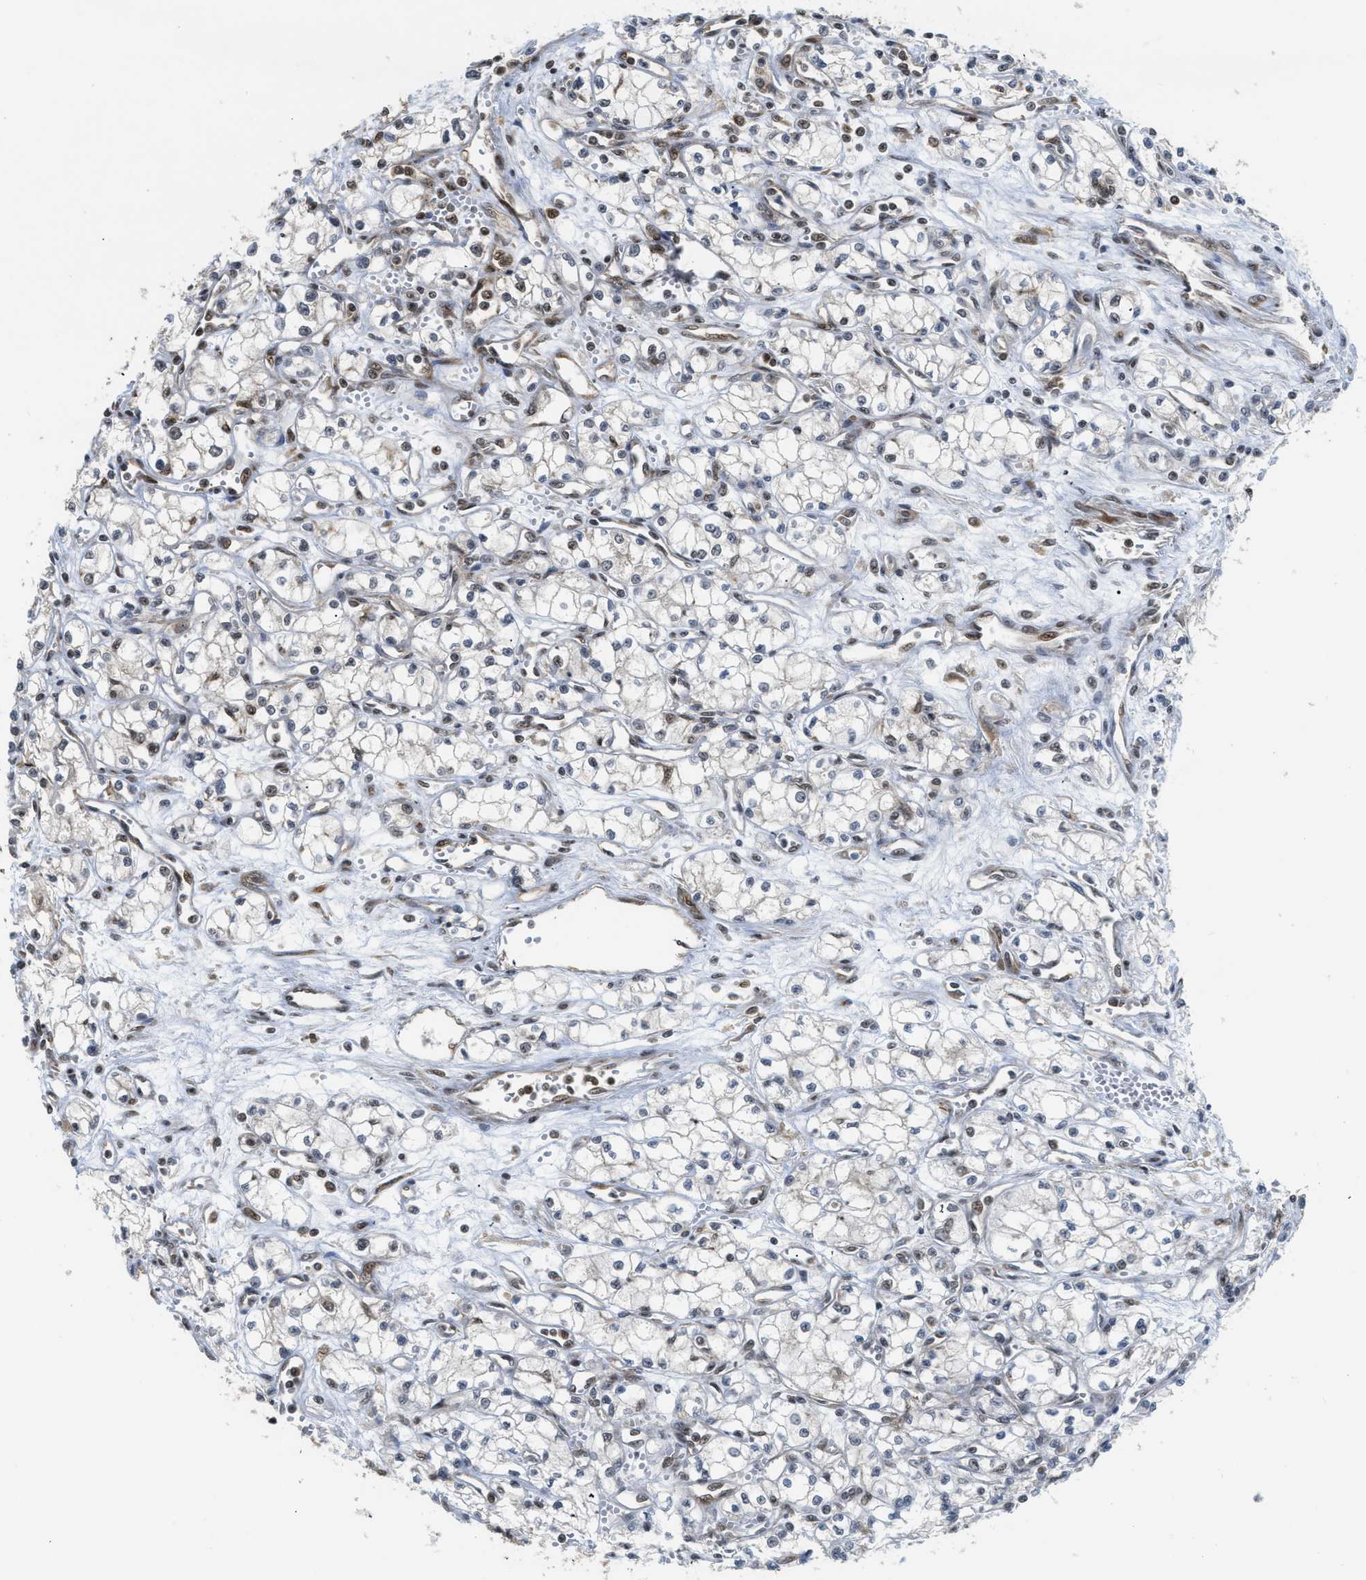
{"staining": {"intensity": "moderate", "quantity": "<25%", "location": "nuclear"}, "tissue": "renal cancer", "cell_type": "Tumor cells", "image_type": "cancer", "snomed": [{"axis": "morphology", "description": "Normal tissue, NOS"}, {"axis": "morphology", "description": "Adenocarcinoma, NOS"}, {"axis": "topography", "description": "Kidney"}], "caption": "A micrograph of adenocarcinoma (renal) stained for a protein displays moderate nuclear brown staining in tumor cells.", "gene": "TACC1", "patient": {"sex": "male", "age": 59}}